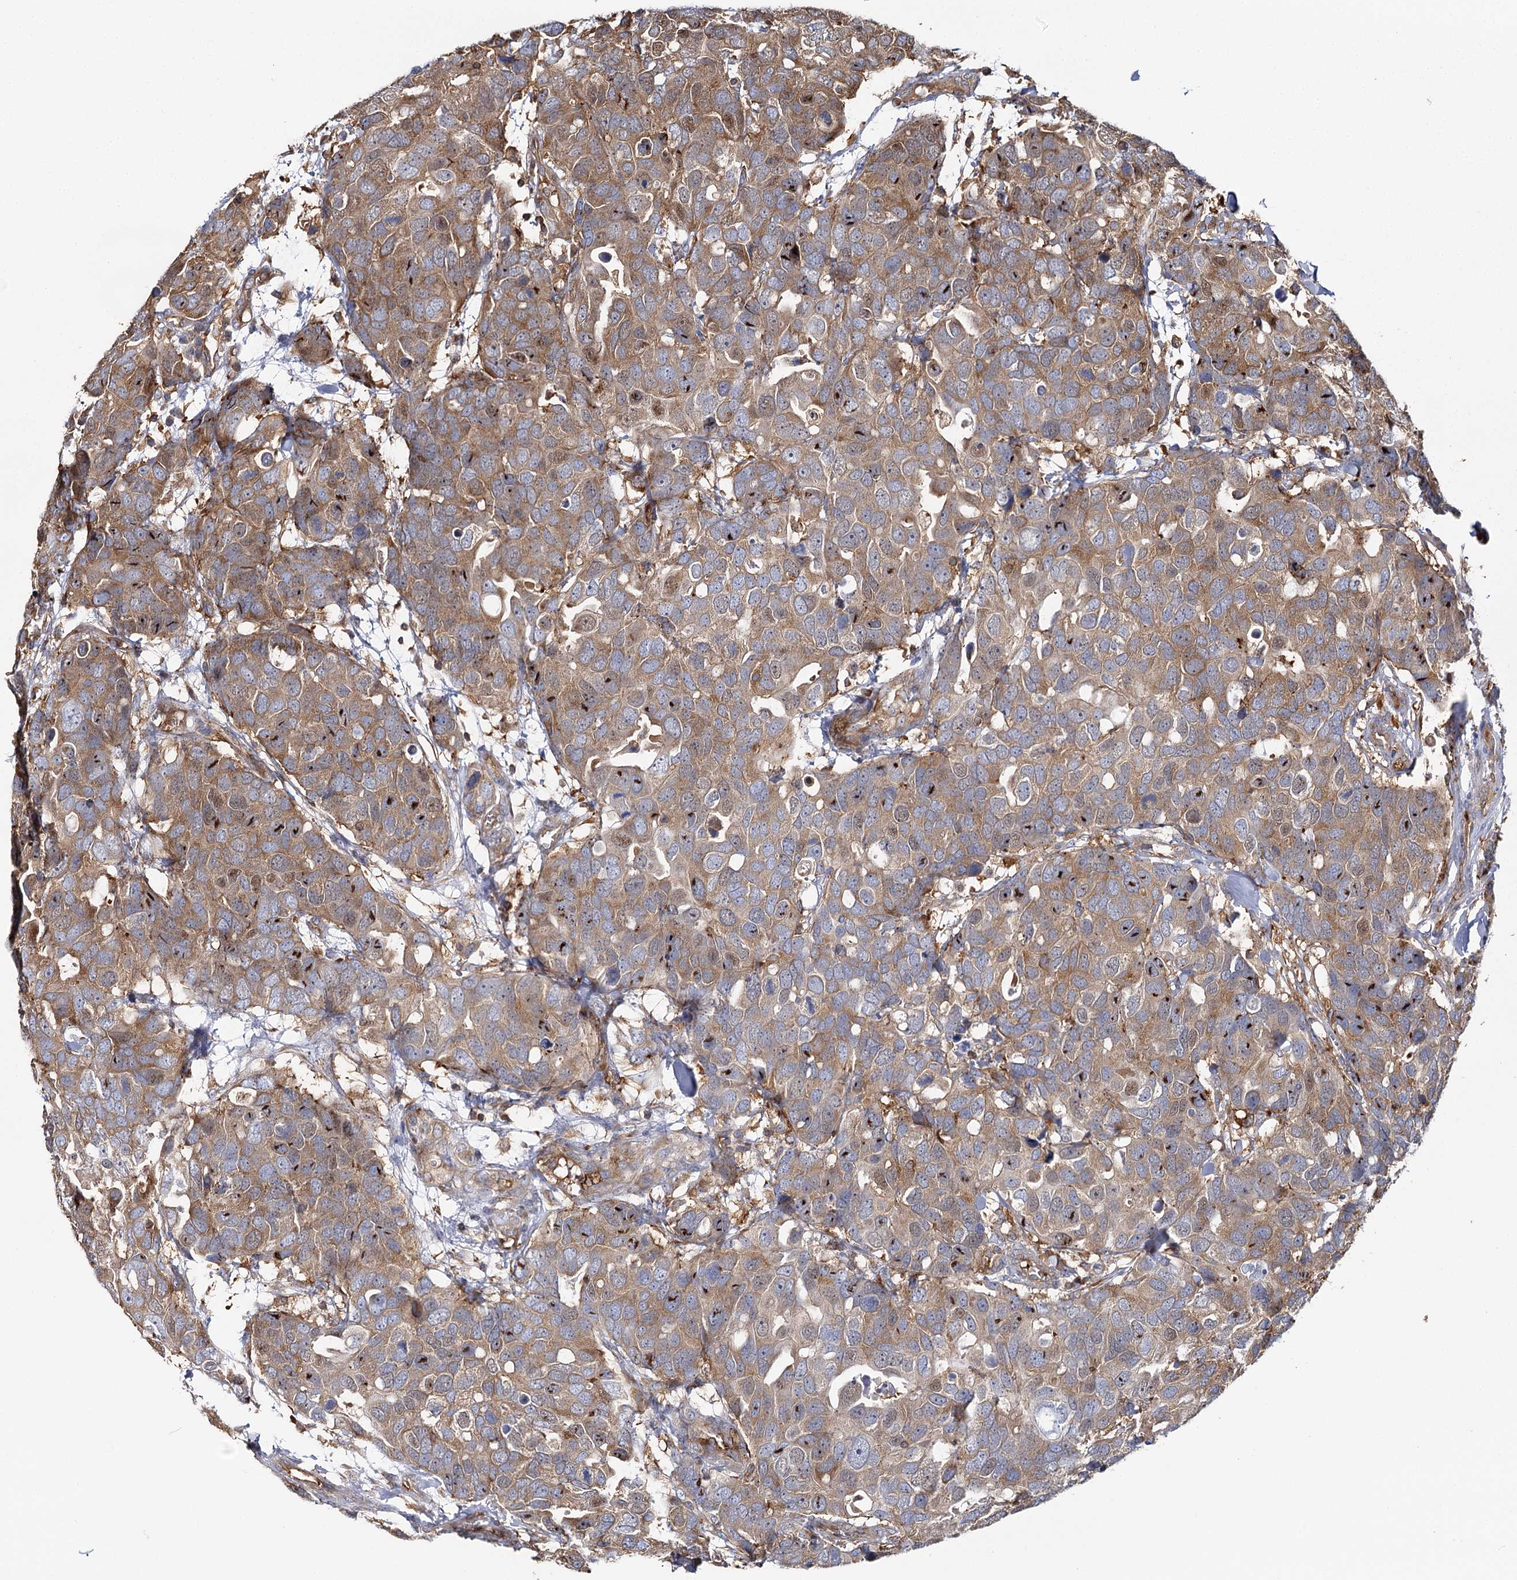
{"staining": {"intensity": "moderate", "quantity": ">75%", "location": "cytoplasmic/membranous"}, "tissue": "breast cancer", "cell_type": "Tumor cells", "image_type": "cancer", "snomed": [{"axis": "morphology", "description": "Duct carcinoma"}, {"axis": "topography", "description": "Breast"}], "caption": "A high-resolution micrograph shows IHC staining of breast cancer, which exhibits moderate cytoplasmic/membranous expression in approximately >75% of tumor cells.", "gene": "SEC24B", "patient": {"sex": "female", "age": 83}}